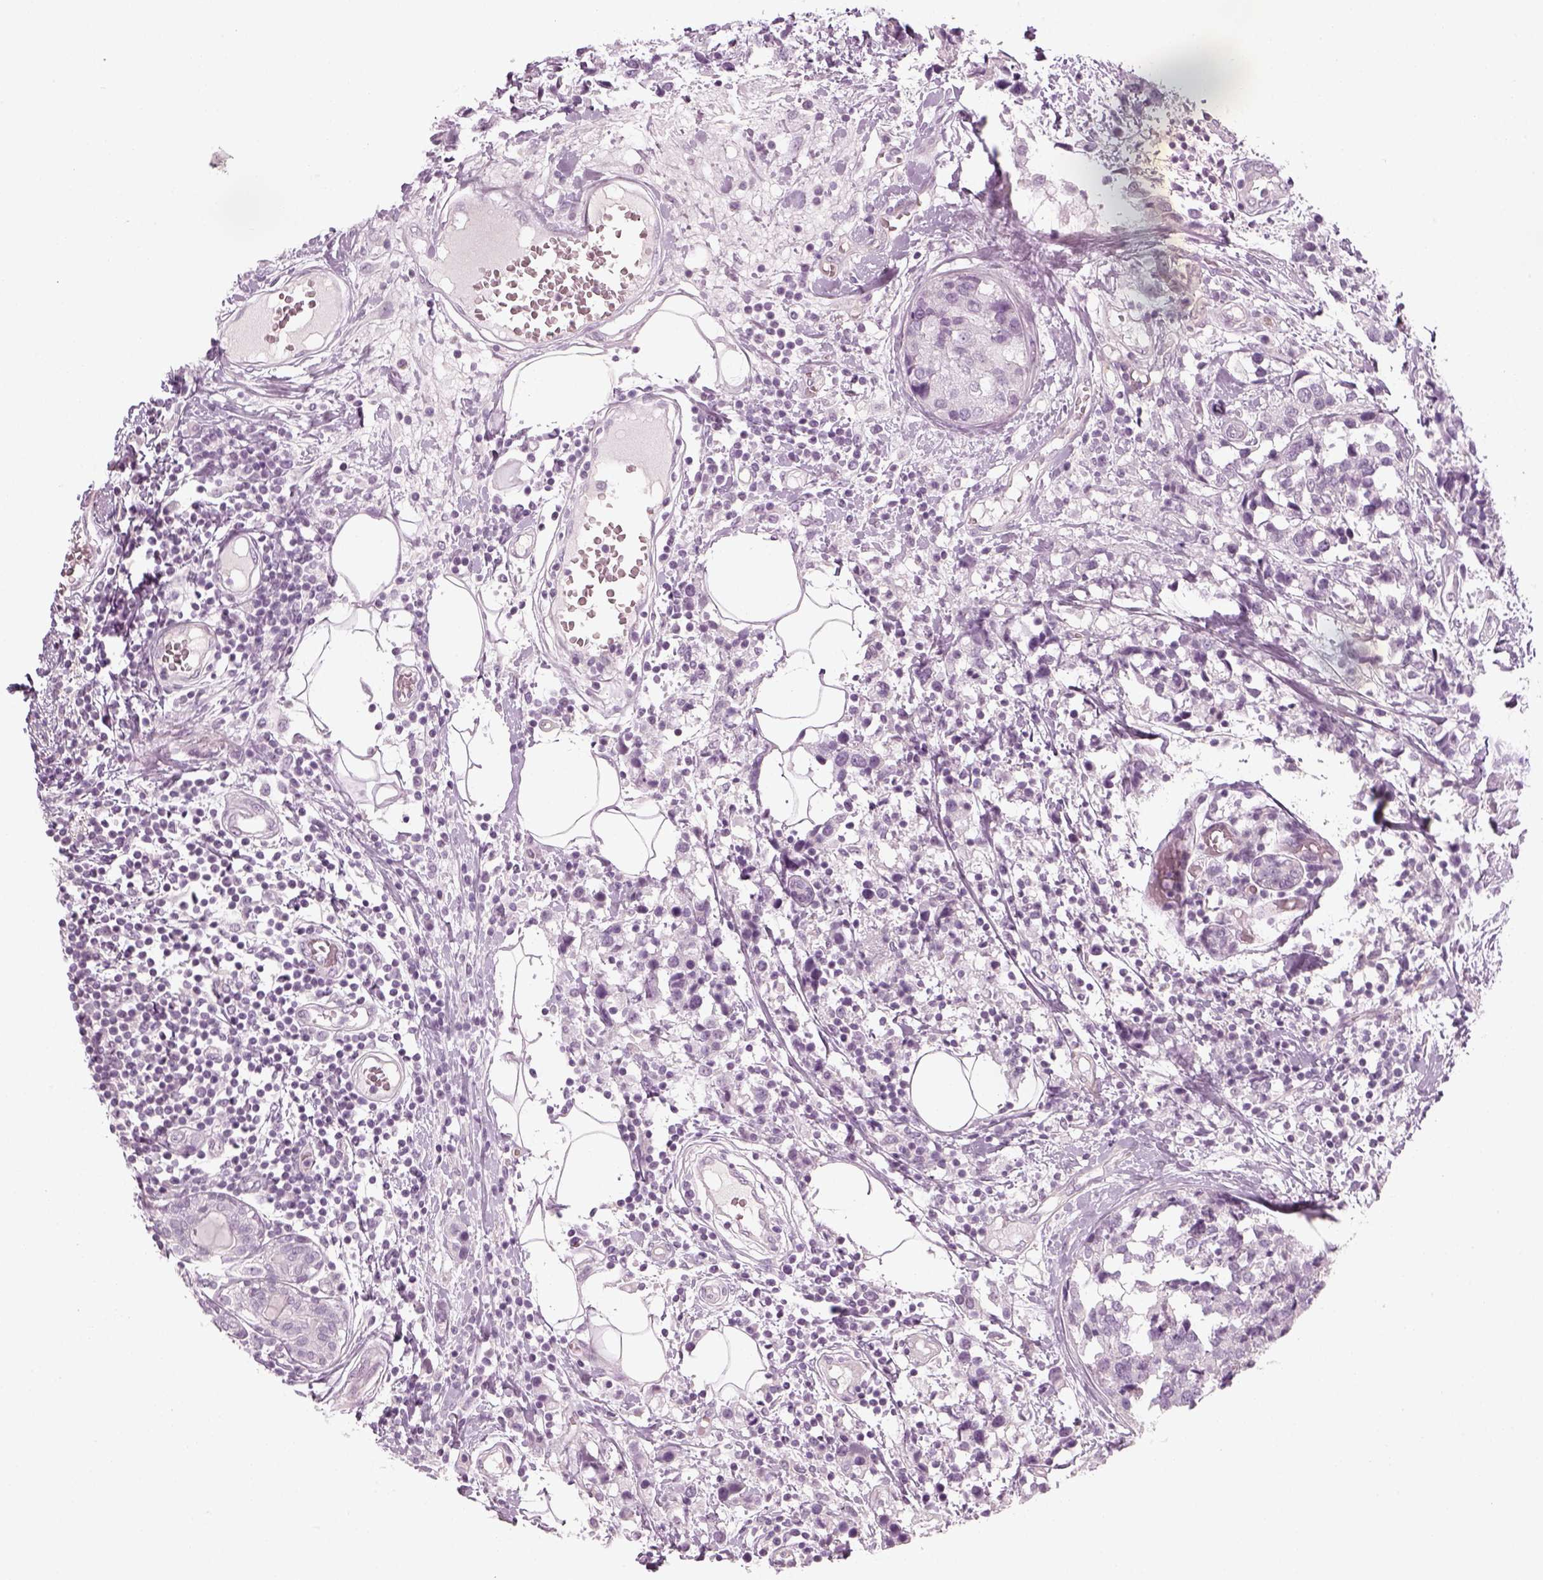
{"staining": {"intensity": "negative", "quantity": "none", "location": "none"}, "tissue": "breast cancer", "cell_type": "Tumor cells", "image_type": "cancer", "snomed": [{"axis": "morphology", "description": "Lobular carcinoma"}, {"axis": "topography", "description": "Breast"}], "caption": "A high-resolution image shows immunohistochemistry staining of lobular carcinoma (breast), which shows no significant expression in tumor cells. Nuclei are stained in blue.", "gene": "GAS2L2", "patient": {"sex": "female", "age": 59}}